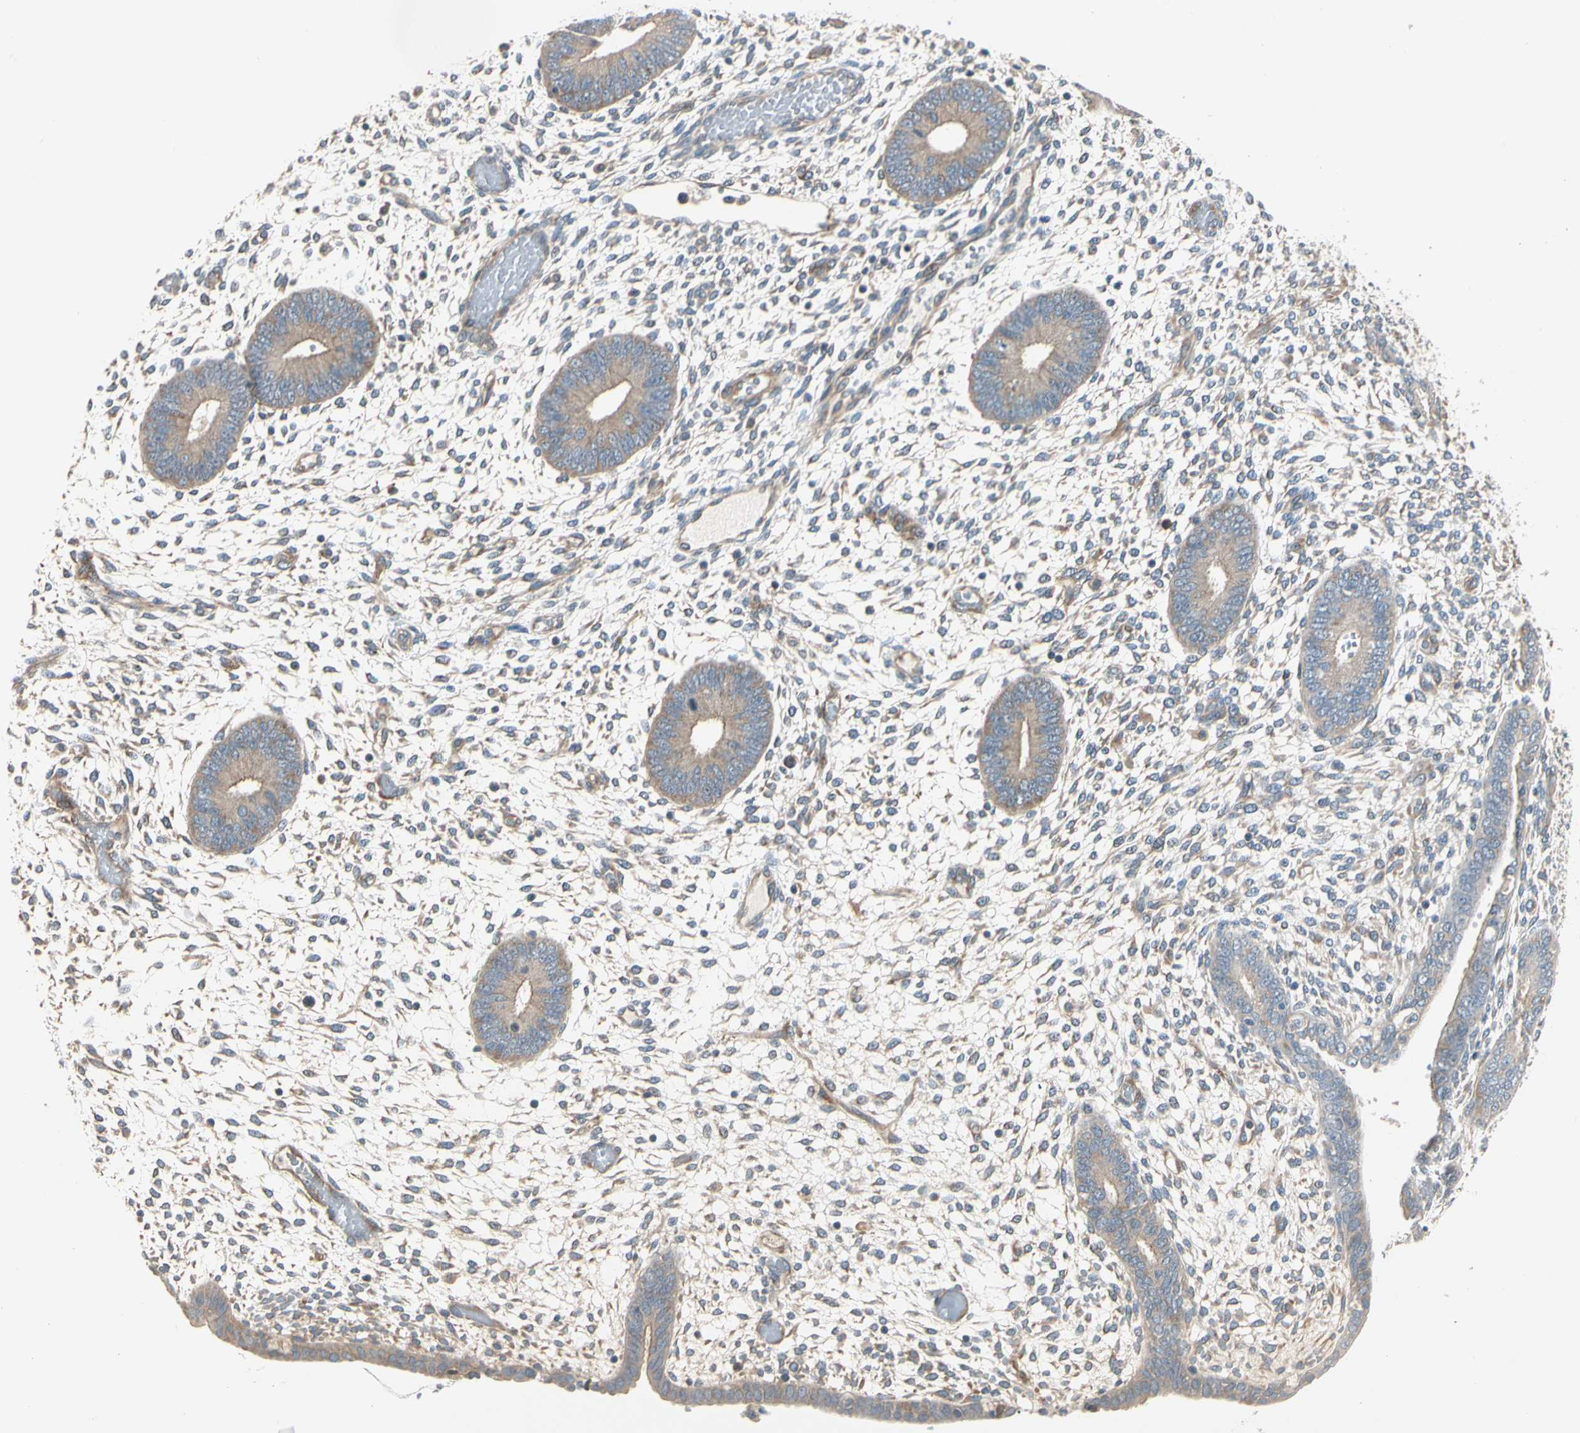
{"staining": {"intensity": "moderate", "quantity": "25%-75%", "location": "cytoplasmic/membranous"}, "tissue": "endometrium", "cell_type": "Cells in endometrial stroma", "image_type": "normal", "snomed": [{"axis": "morphology", "description": "Normal tissue, NOS"}, {"axis": "topography", "description": "Endometrium"}], "caption": "The photomicrograph displays staining of normal endometrium, revealing moderate cytoplasmic/membranous protein expression (brown color) within cells in endometrial stroma. (DAB = brown stain, brightfield microscopy at high magnification).", "gene": "ROCK2", "patient": {"sex": "female", "age": 42}}